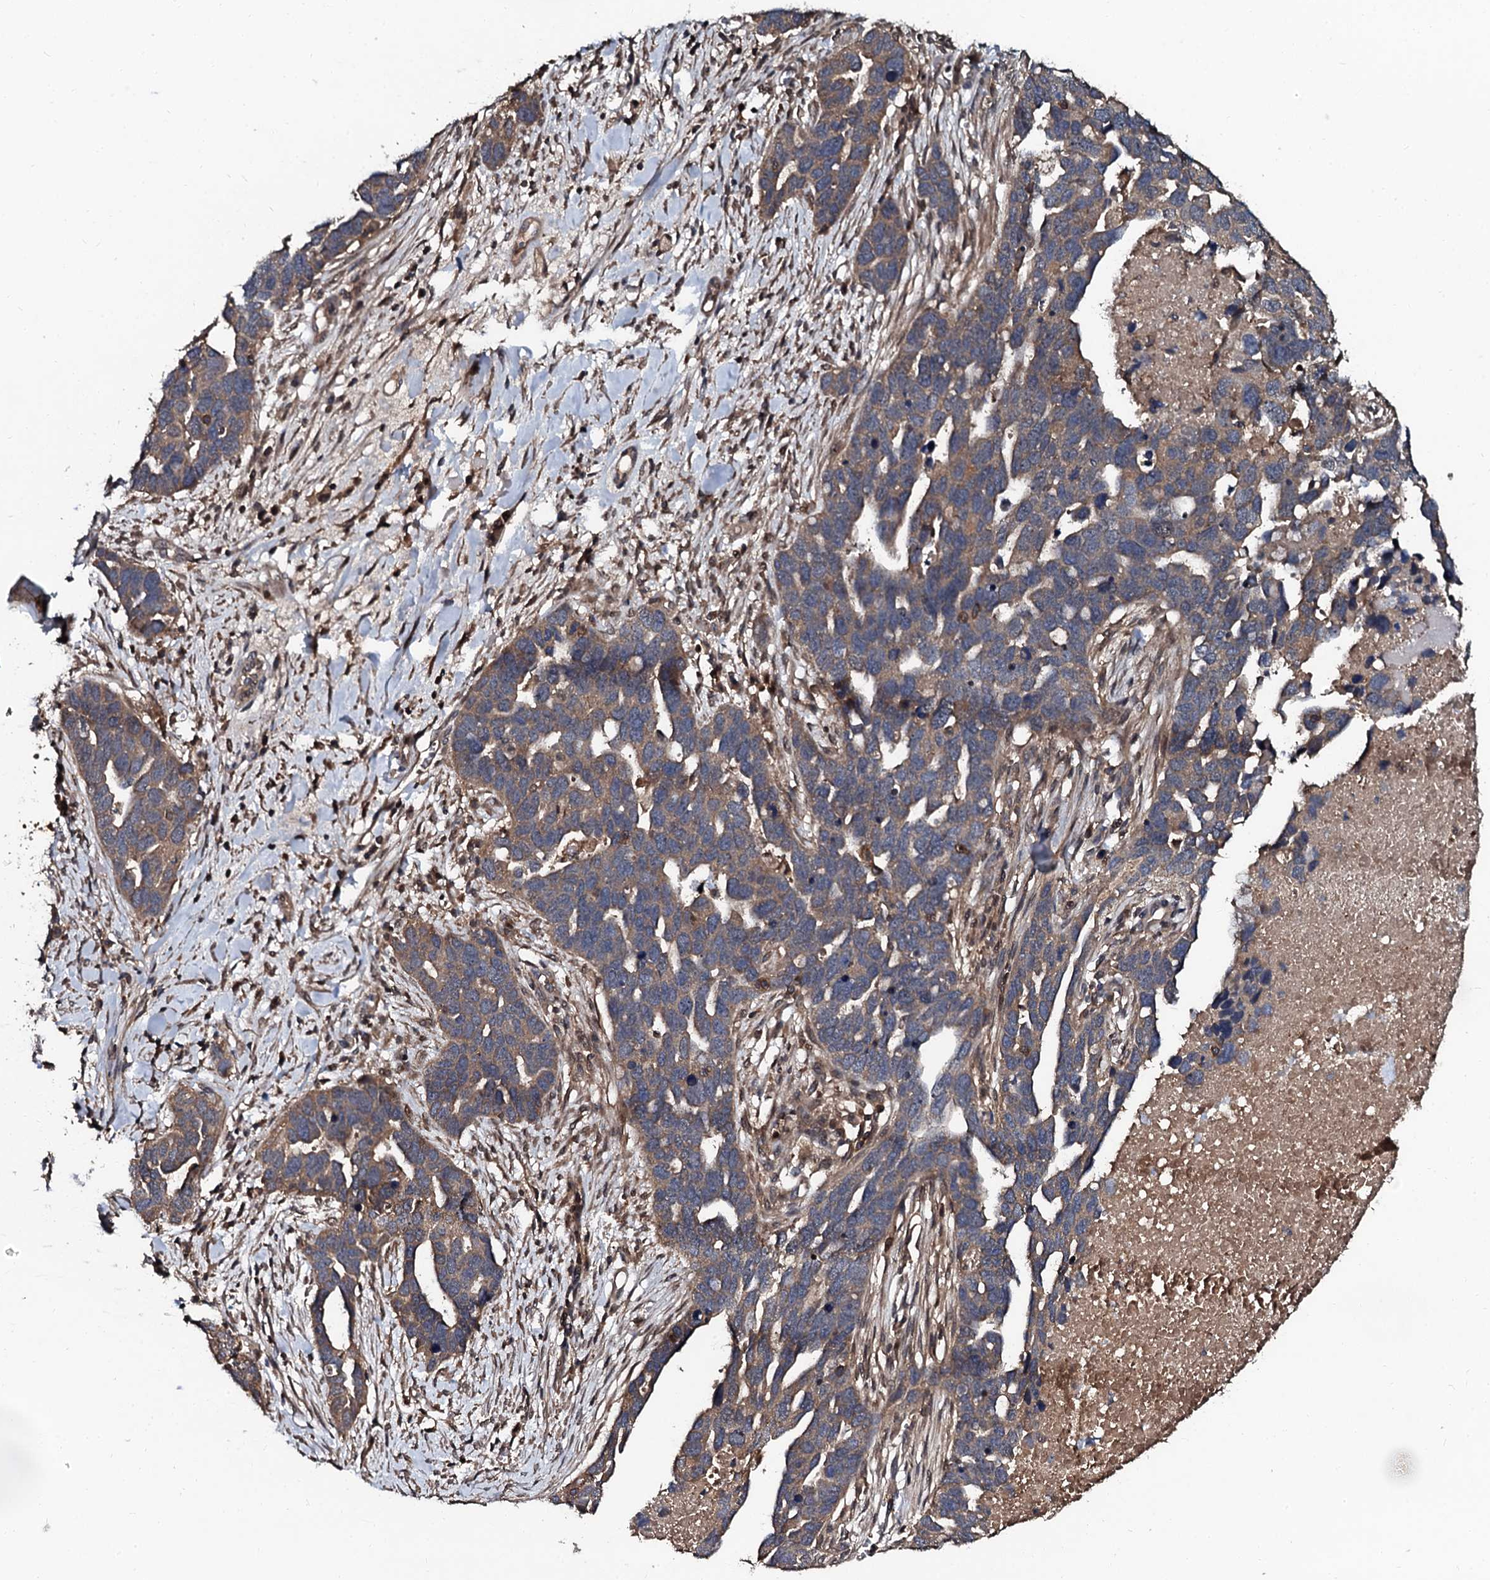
{"staining": {"intensity": "weak", "quantity": ">75%", "location": "cytoplasmic/membranous"}, "tissue": "ovarian cancer", "cell_type": "Tumor cells", "image_type": "cancer", "snomed": [{"axis": "morphology", "description": "Cystadenocarcinoma, serous, NOS"}, {"axis": "topography", "description": "Ovary"}], "caption": "Brown immunohistochemical staining in serous cystadenocarcinoma (ovarian) displays weak cytoplasmic/membranous positivity in about >75% of tumor cells.", "gene": "N4BP1", "patient": {"sex": "female", "age": 54}}